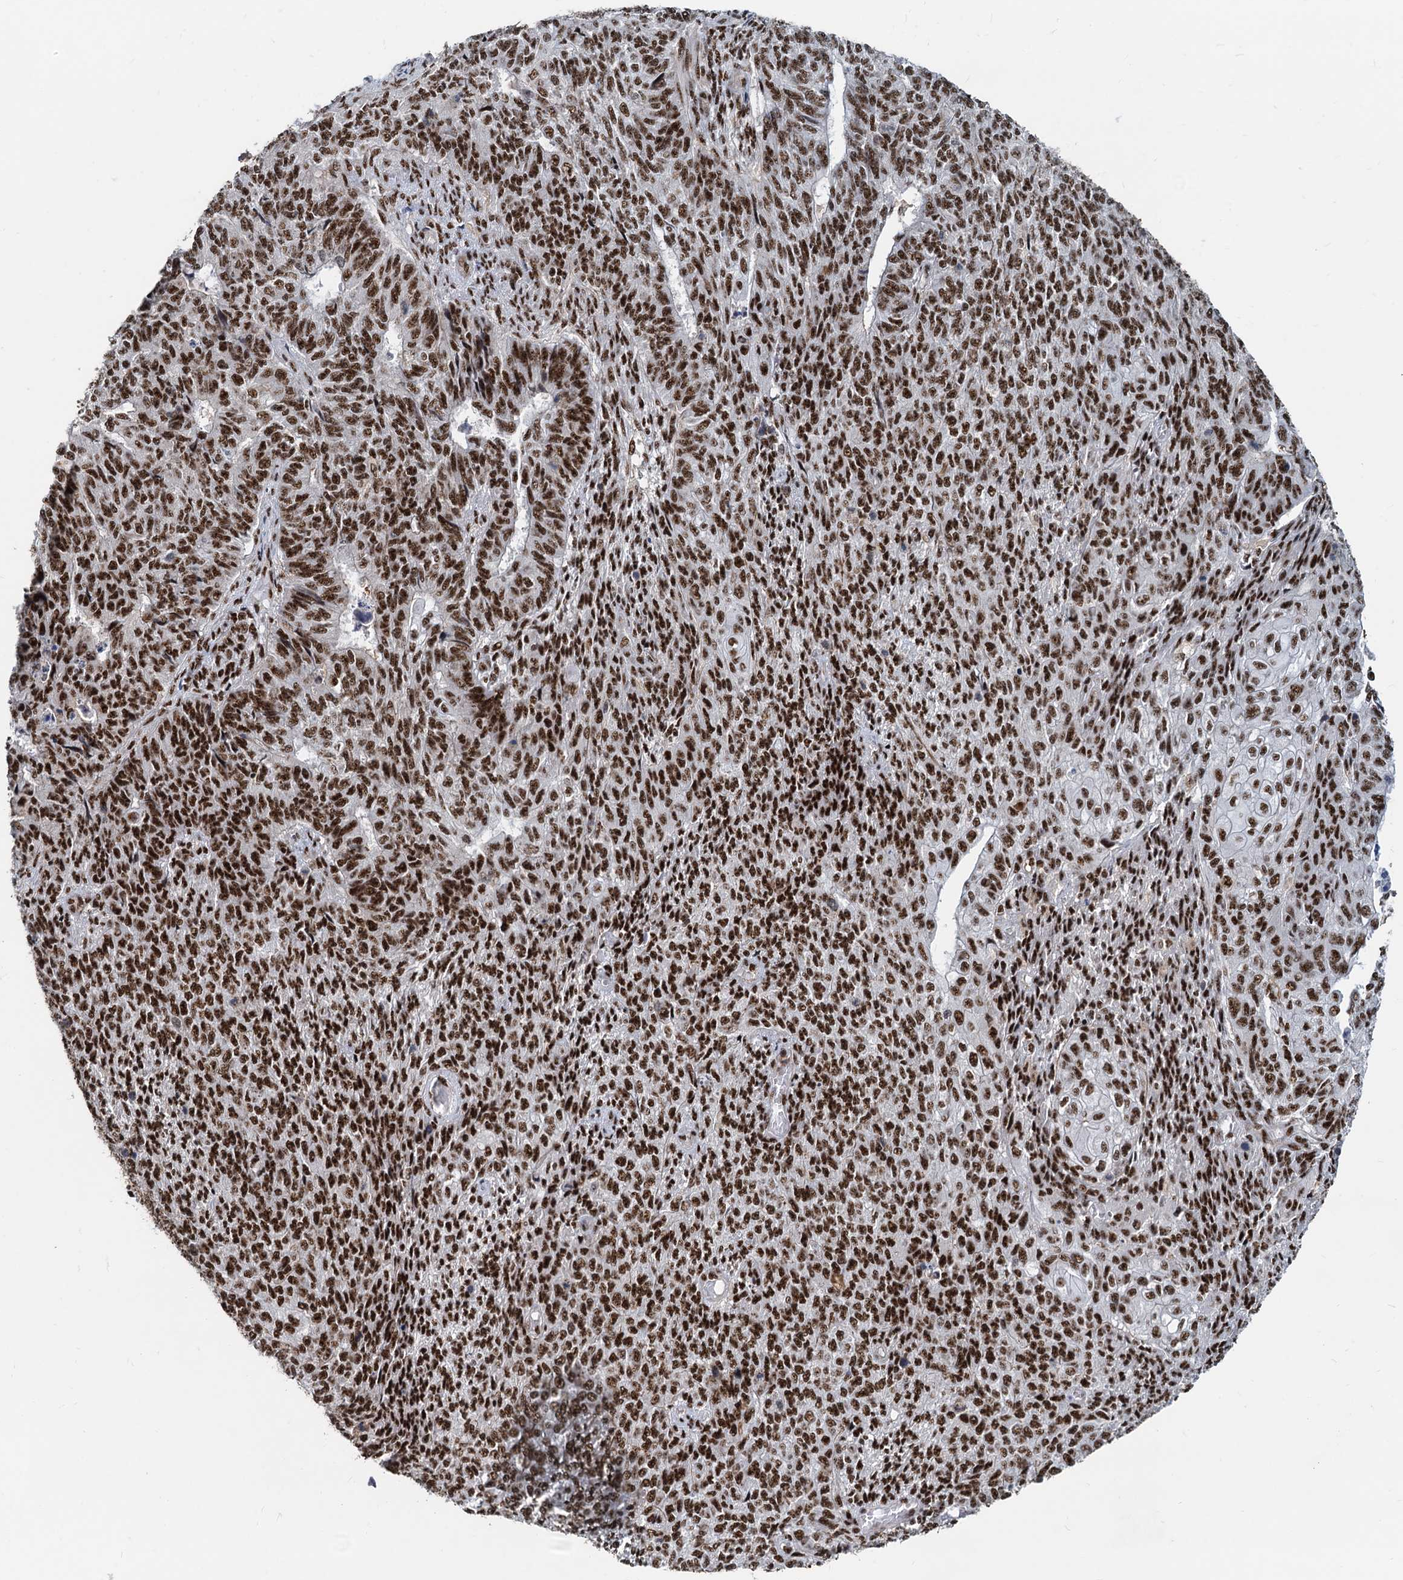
{"staining": {"intensity": "strong", "quantity": ">75%", "location": "nuclear"}, "tissue": "endometrial cancer", "cell_type": "Tumor cells", "image_type": "cancer", "snomed": [{"axis": "morphology", "description": "Adenocarcinoma, NOS"}, {"axis": "topography", "description": "Endometrium"}], "caption": "Immunohistochemistry (IHC) of human endometrial cancer displays high levels of strong nuclear expression in about >75% of tumor cells. (Brightfield microscopy of DAB IHC at high magnification).", "gene": "RBM26", "patient": {"sex": "female", "age": 32}}